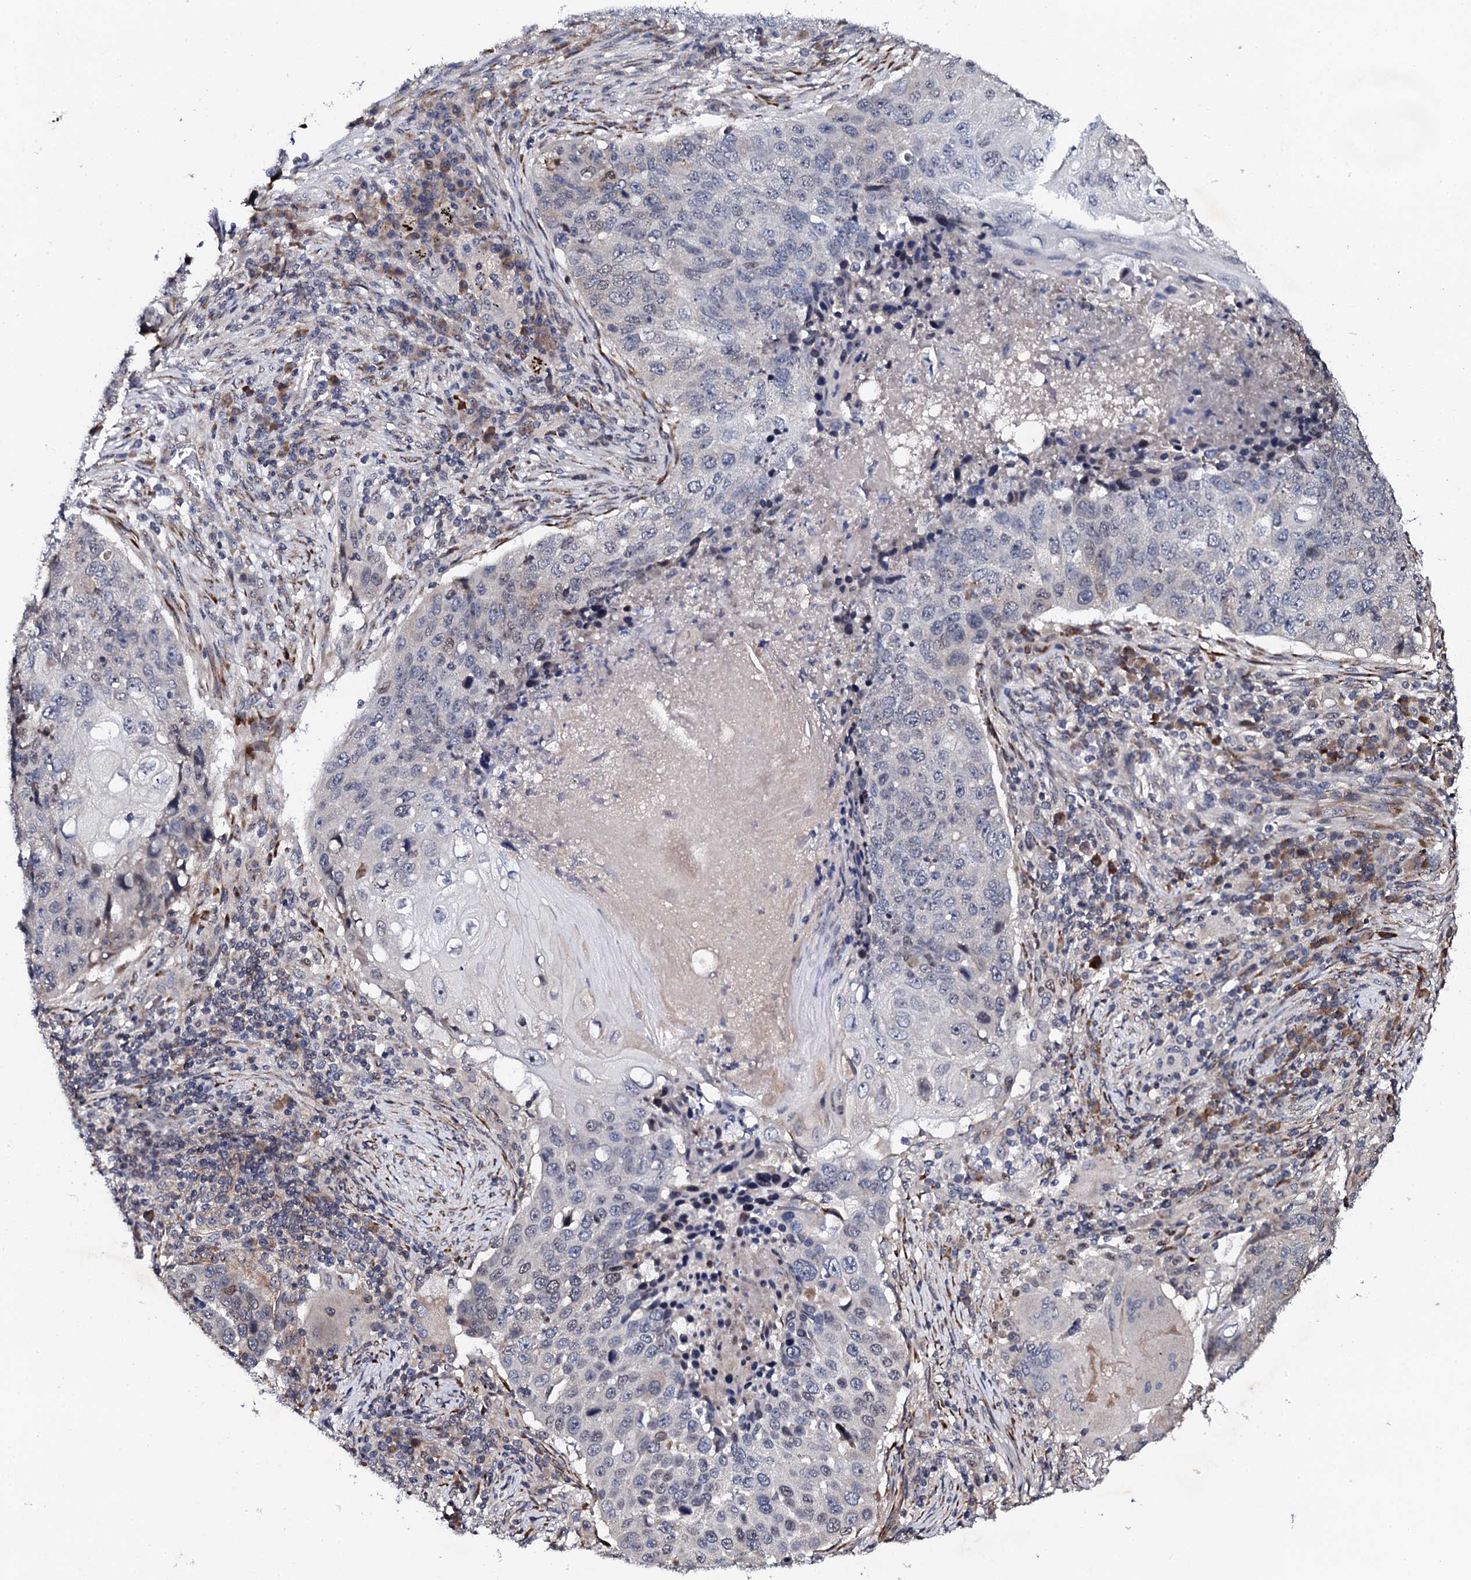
{"staining": {"intensity": "weak", "quantity": "<25%", "location": "nuclear"}, "tissue": "lung cancer", "cell_type": "Tumor cells", "image_type": "cancer", "snomed": [{"axis": "morphology", "description": "Squamous cell carcinoma, NOS"}, {"axis": "topography", "description": "Lung"}], "caption": "High power microscopy photomicrograph of an immunohistochemistry micrograph of lung cancer (squamous cell carcinoma), revealing no significant staining in tumor cells.", "gene": "FAM111A", "patient": {"sex": "female", "age": 63}}